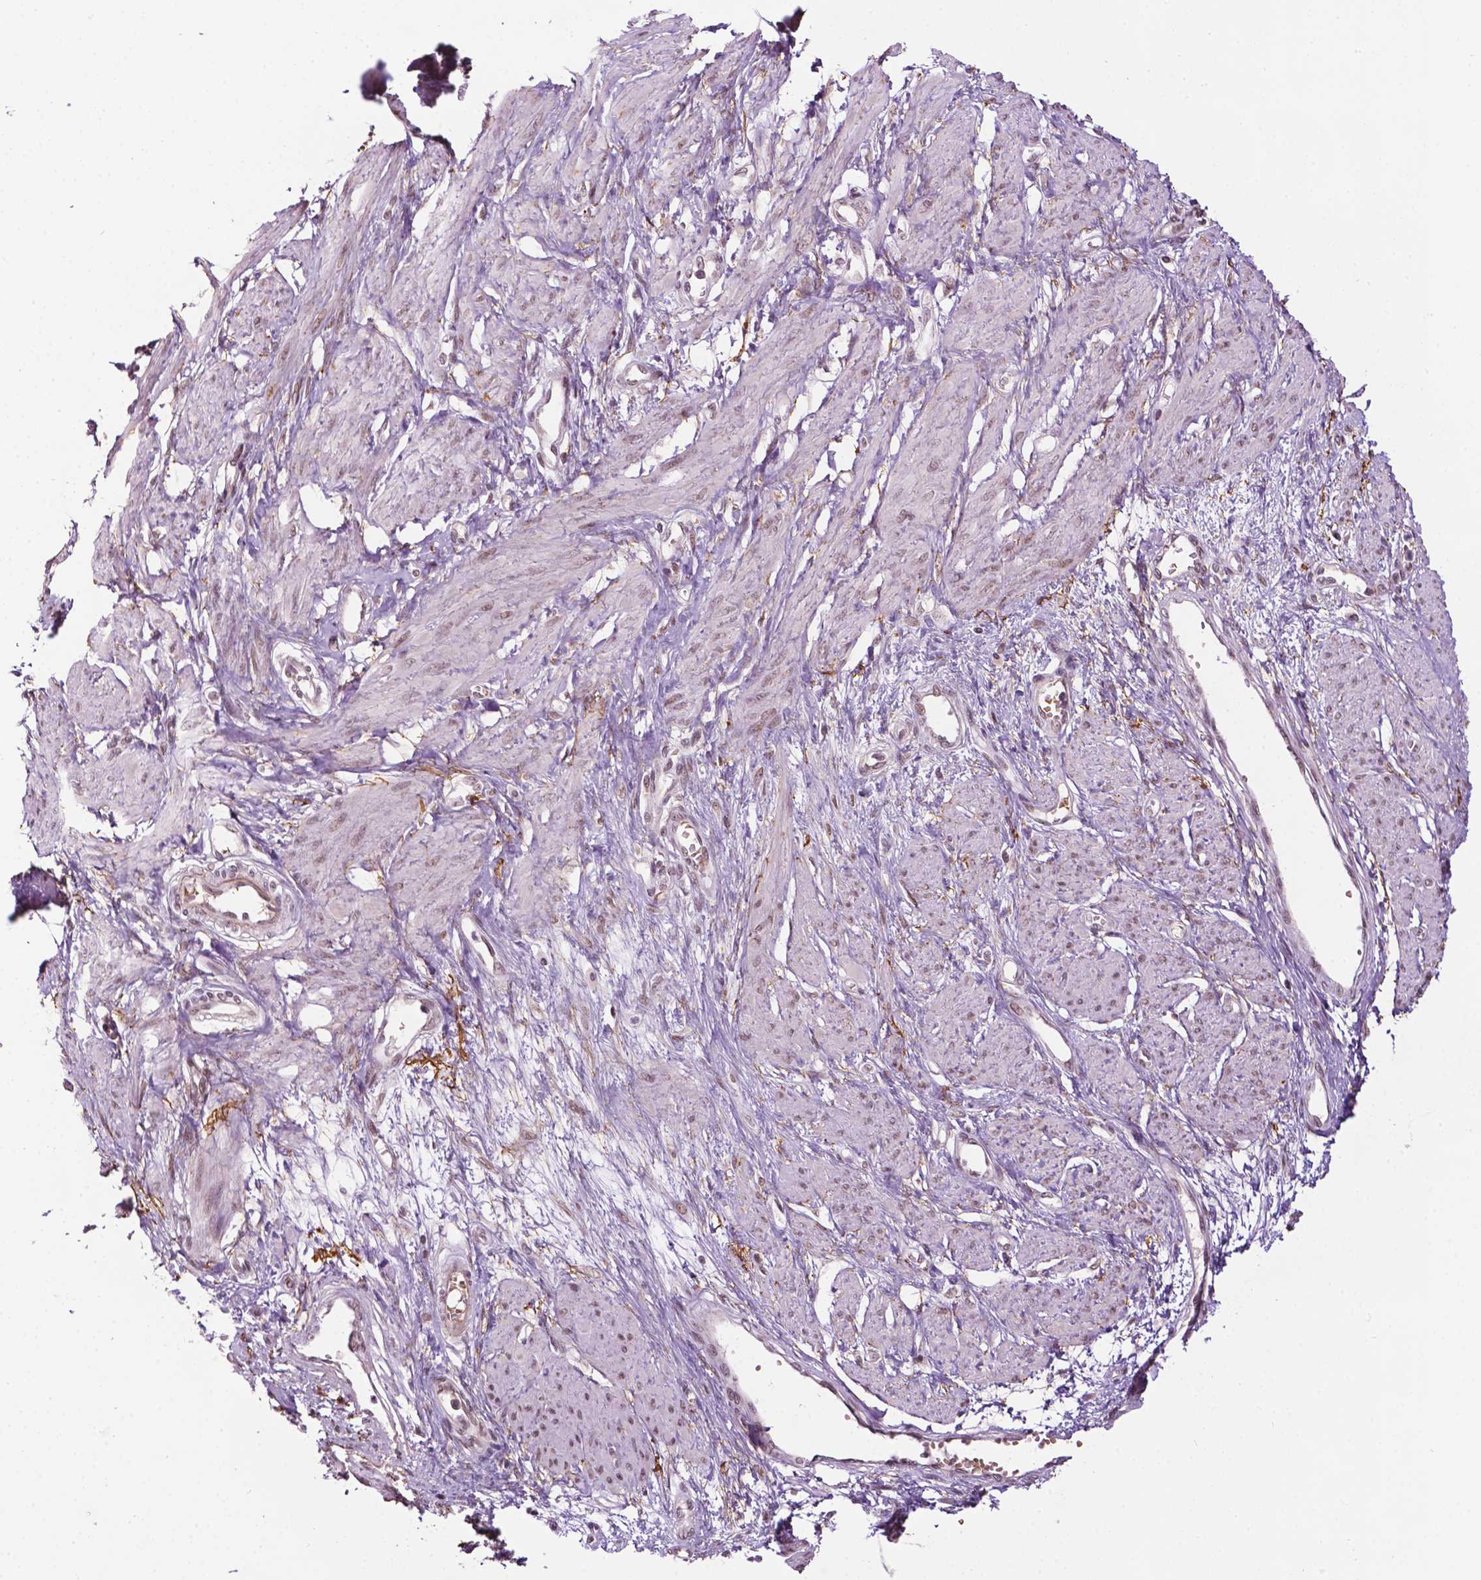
{"staining": {"intensity": "moderate", "quantity": "25%-75%", "location": "nuclear"}, "tissue": "smooth muscle", "cell_type": "Smooth muscle cells", "image_type": "normal", "snomed": [{"axis": "morphology", "description": "Normal tissue, NOS"}, {"axis": "topography", "description": "Smooth muscle"}, {"axis": "topography", "description": "Uterus"}], "caption": "Smooth muscle stained with IHC reveals moderate nuclear positivity in about 25%-75% of smooth muscle cells. Nuclei are stained in blue.", "gene": "UBQLN4", "patient": {"sex": "female", "age": 39}}